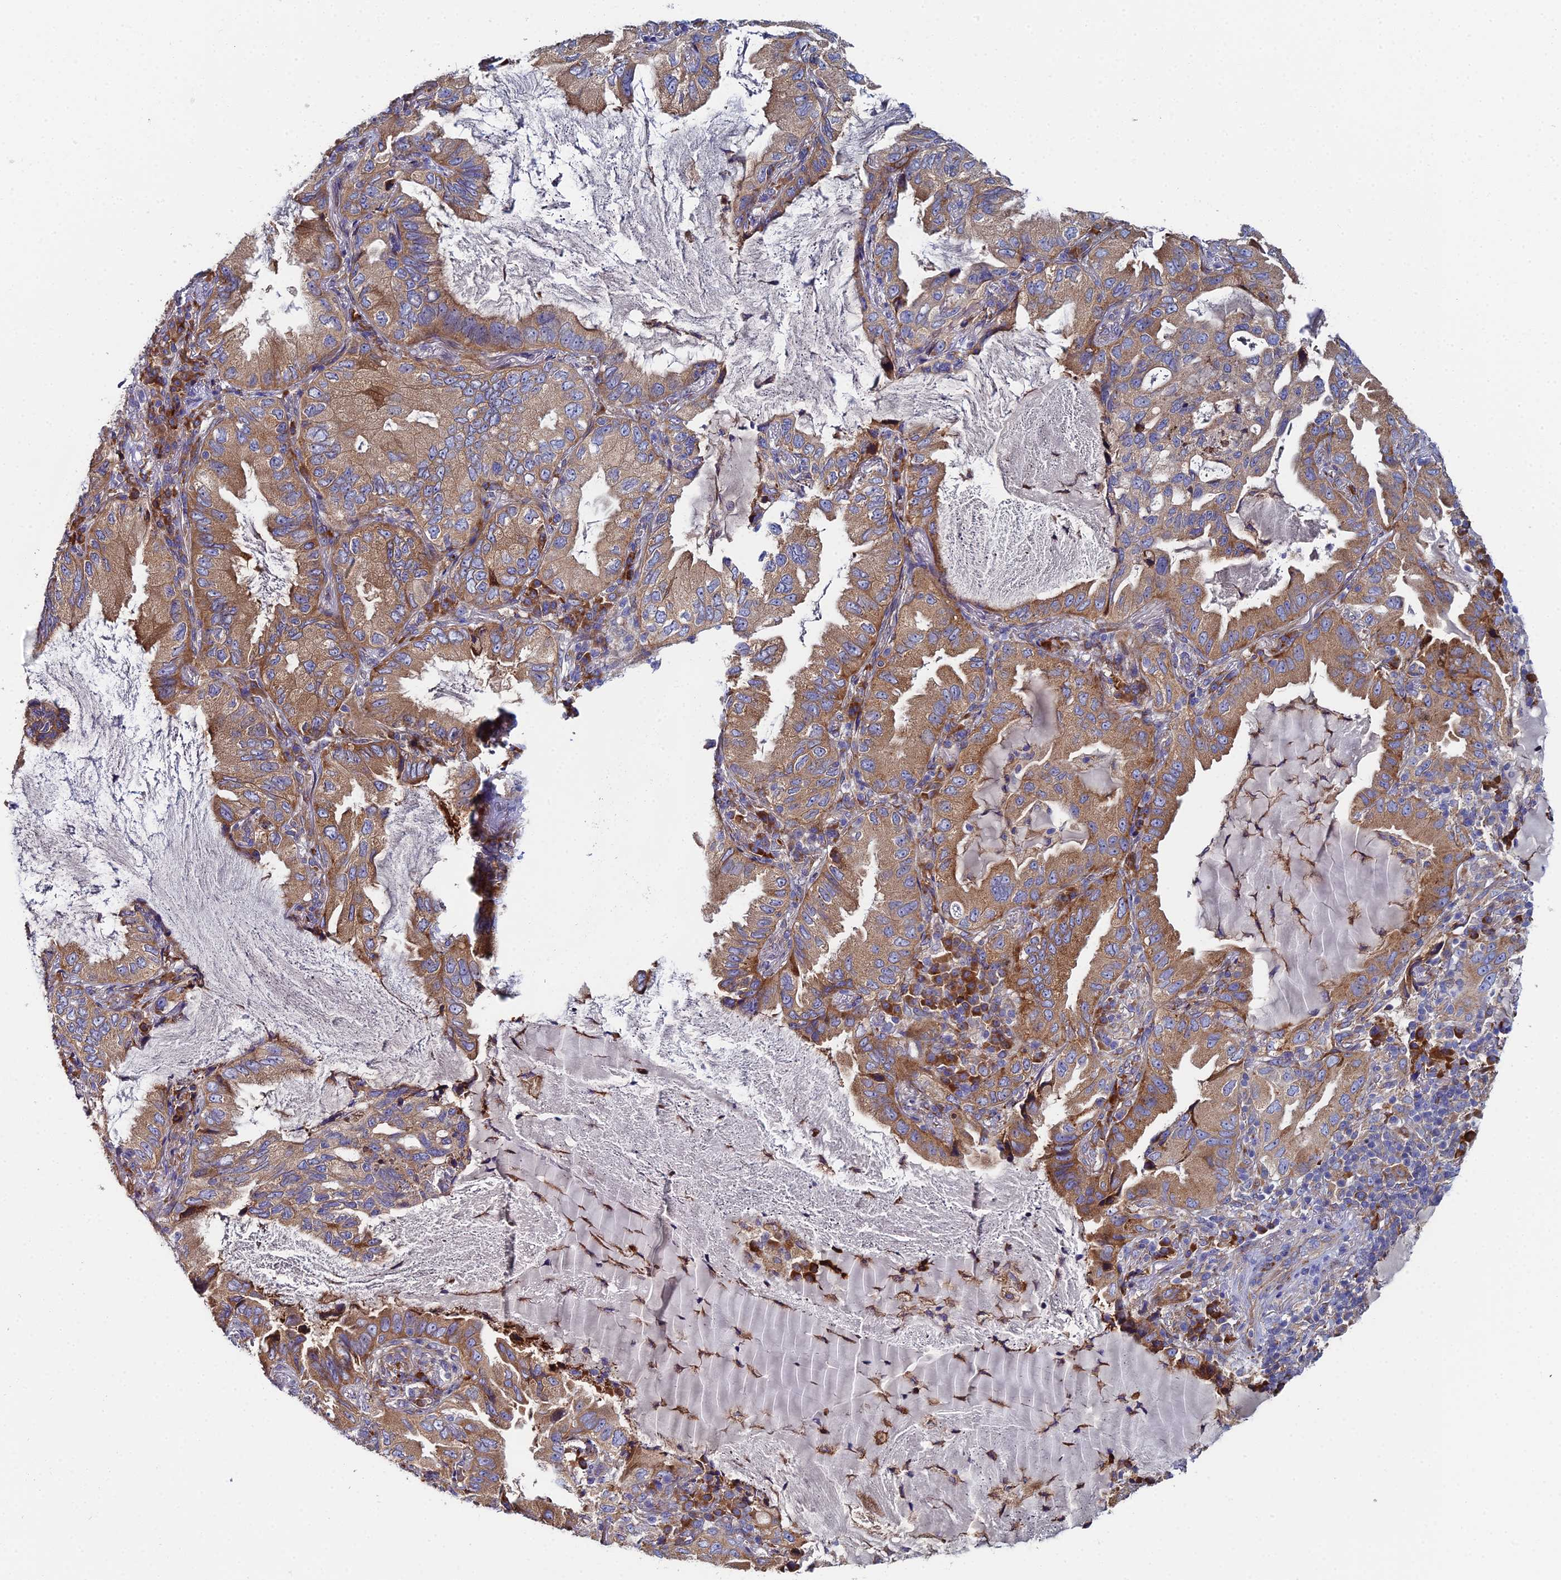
{"staining": {"intensity": "moderate", "quantity": ">75%", "location": "cytoplasmic/membranous"}, "tissue": "lung cancer", "cell_type": "Tumor cells", "image_type": "cancer", "snomed": [{"axis": "morphology", "description": "Adenocarcinoma, NOS"}, {"axis": "topography", "description": "Lung"}], "caption": "Tumor cells exhibit medium levels of moderate cytoplasmic/membranous staining in about >75% of cells in human lung cancer.", "gene": "CLCN3", "patient": {"sex": "female", "age": 69}}